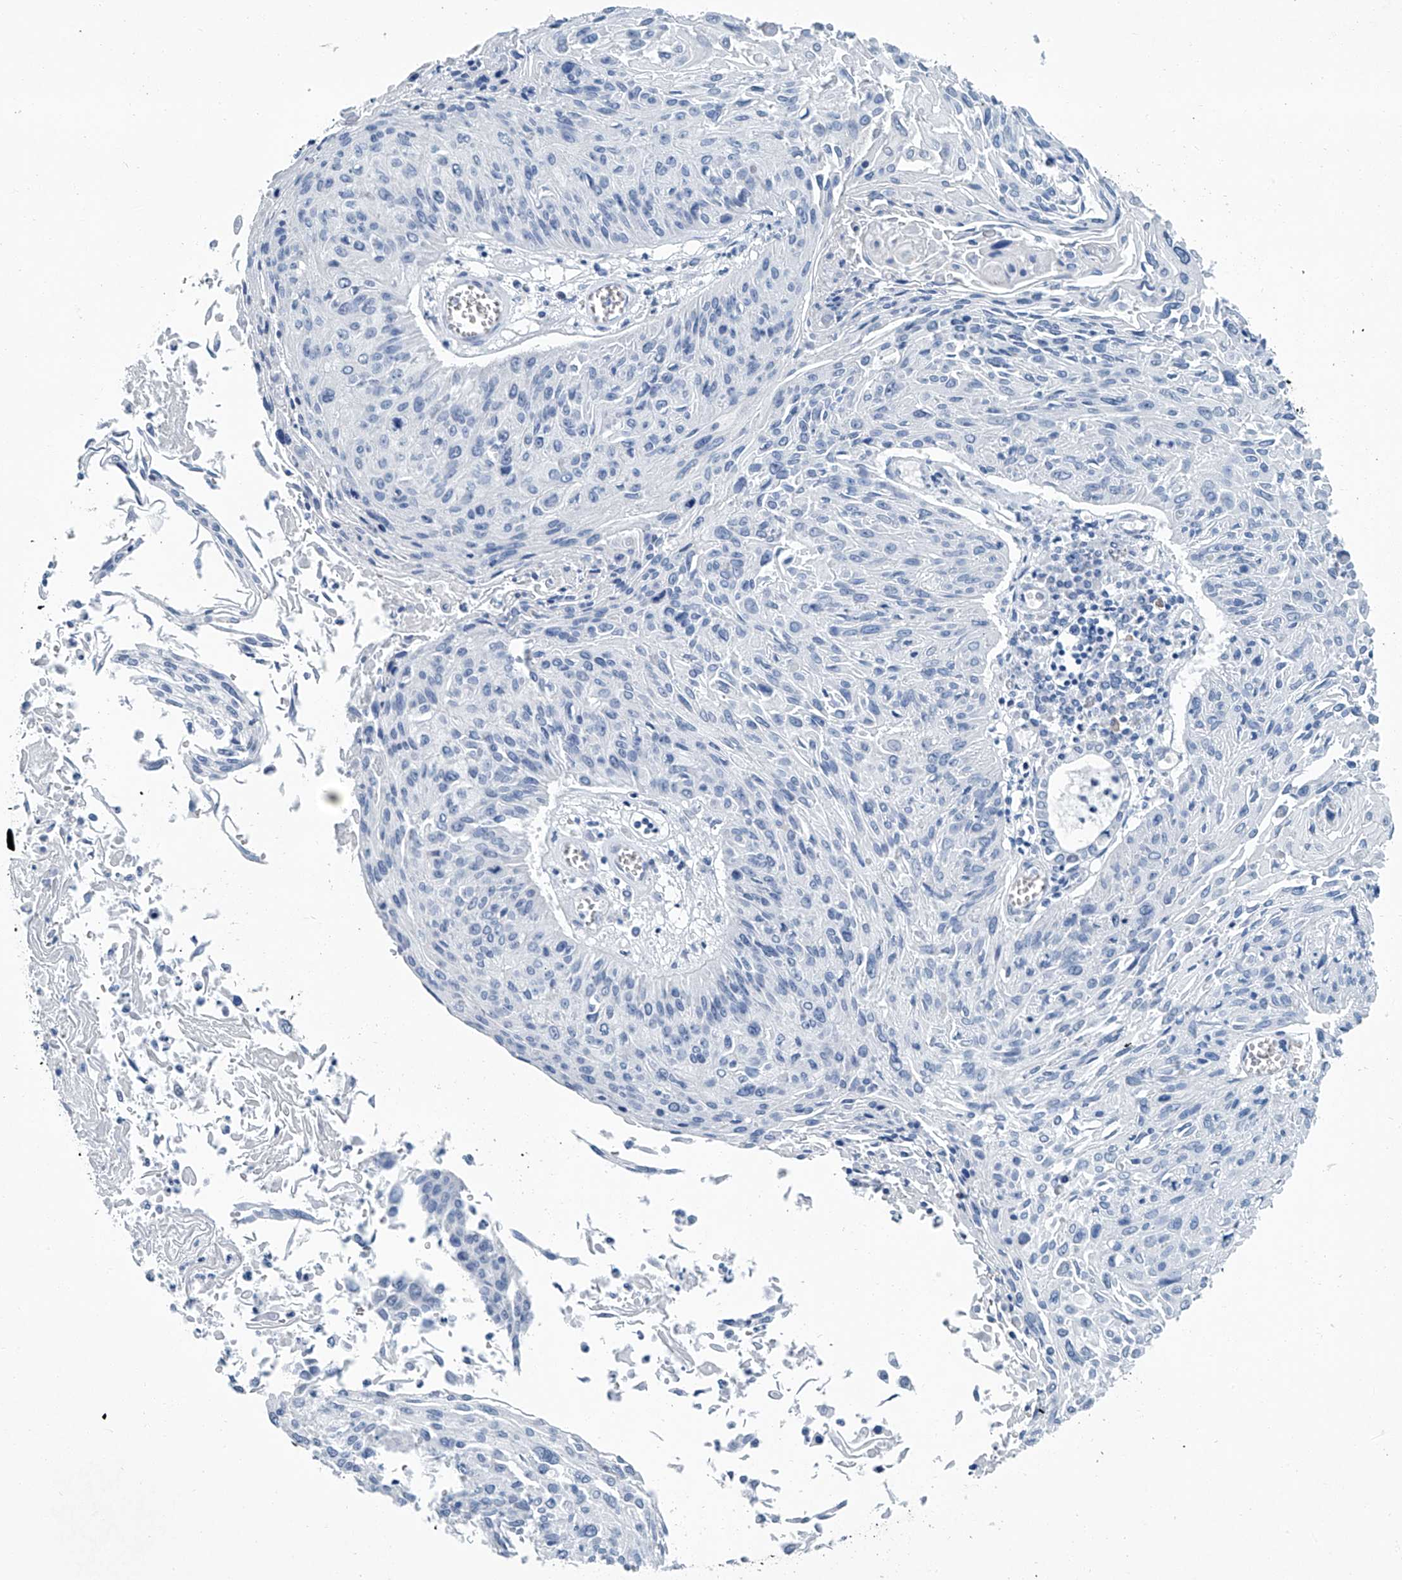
{"staining": {"intensity": "negative", "quantity": "none", "location": "none"}, "tissue": "cervical cancer", "cell_type": "Tumor cells", "image_type": "cancer", "snomed": [{"axis": "morphology", "description": "Squamous cell carcinoma, NOS"}, {"axis": "topography", "description": "Cervix"}], "caption": "Immunohistochemical staining of human cervical cancer shows no significant positivity in tumor cells.", "gene": "CYP2A7", "patient": {"sex": "female", "age": 51}}